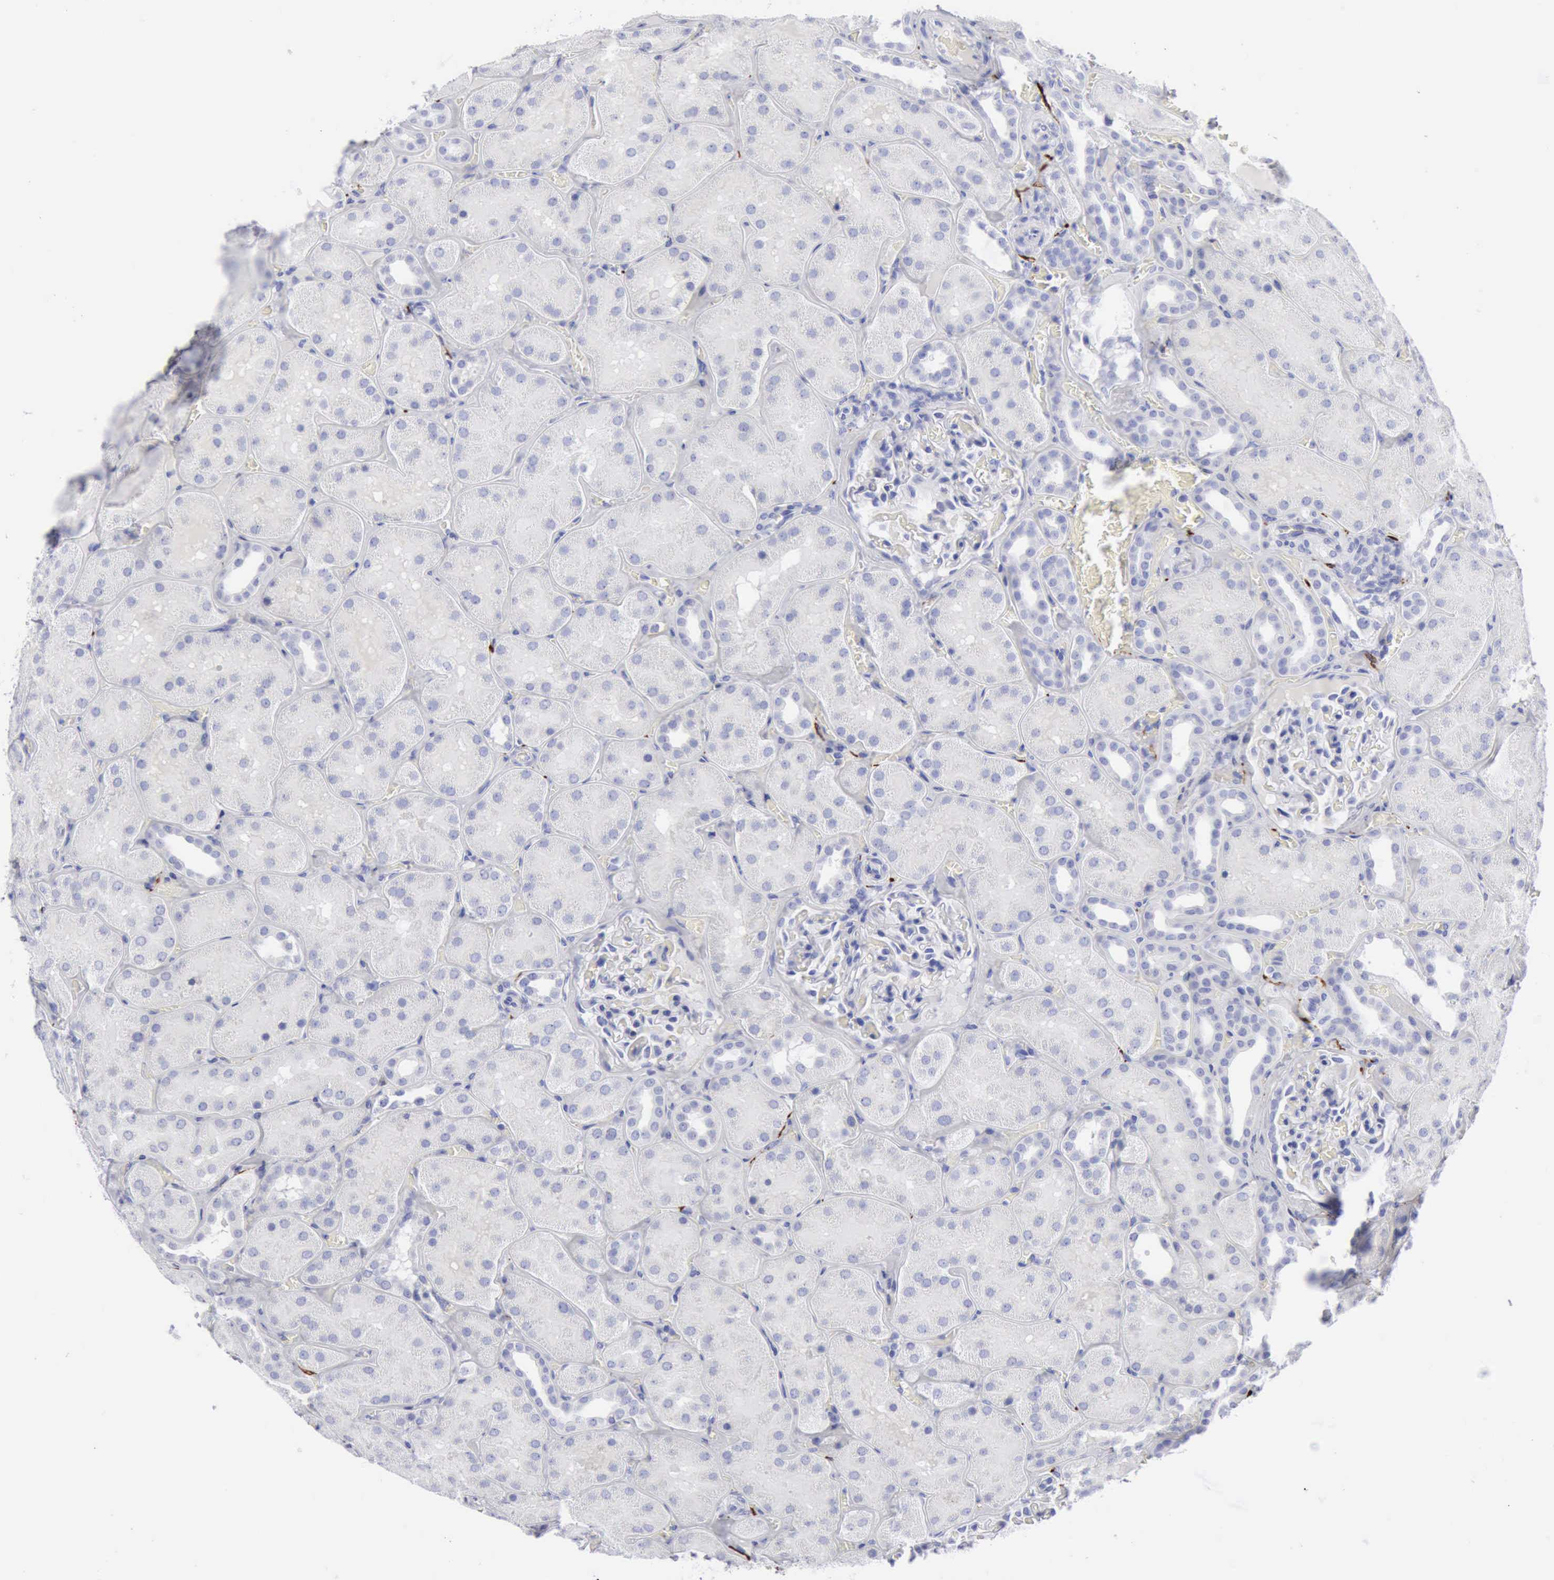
{"staining": {"intensity": "negative", "quantity": "none", "location": "none"}, "tissue": "kidney", "cell_type": "Cells in glomeruli", "image_type": "normal", "snomed": [{"axis": "morphology", "description": "Normal tissue, NOS"}, {"axis": "topography", "description": "Kidney"}], "caption": "Cells in glomeruli are negative for brown protein staining in normal kidney. (Immunohistochemistry (ihc), brightfield microscopy, high magnification).", "gene": "NCAM1", "patient": {"sex": "male", "age": 28}}